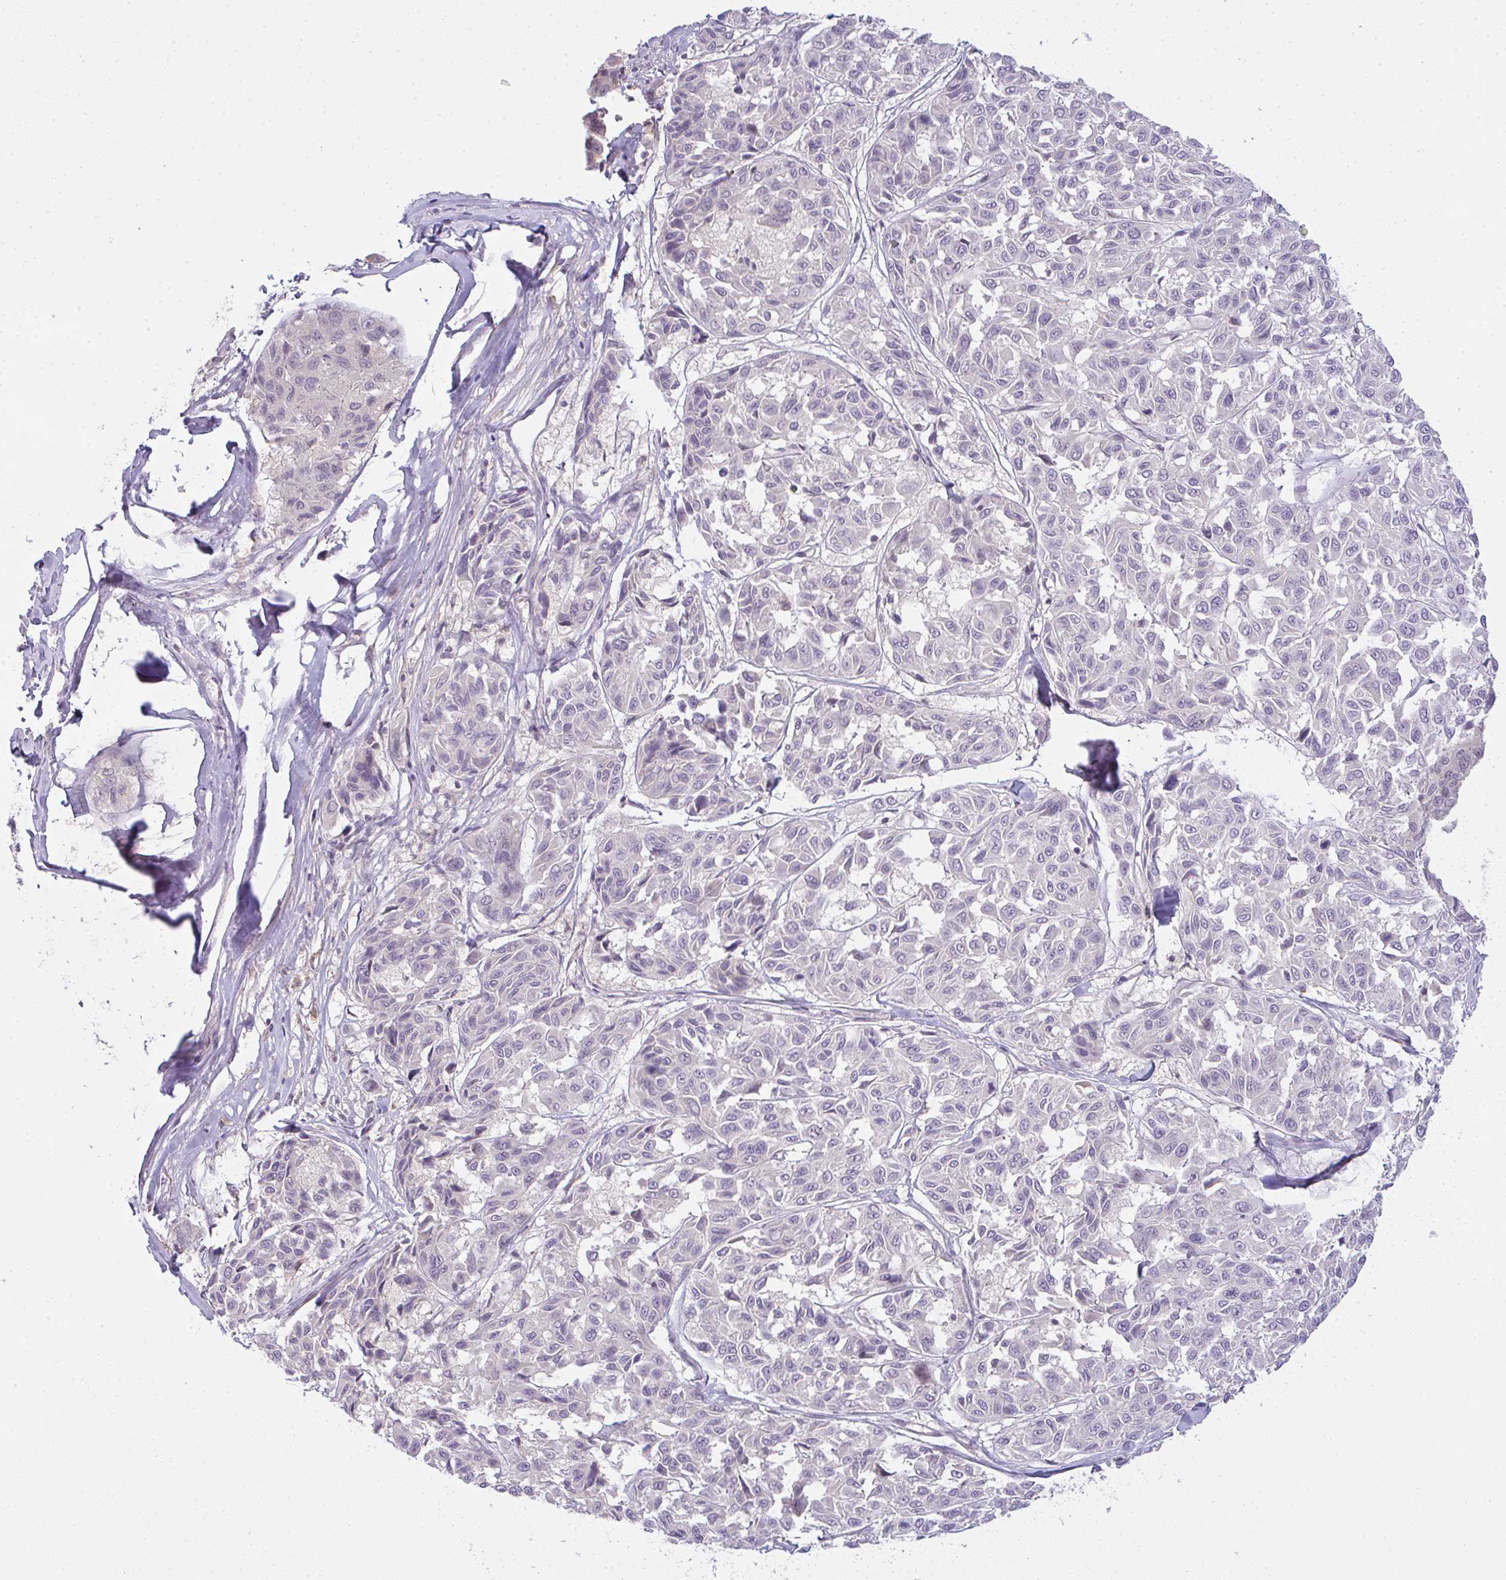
{"staining": {"intensity": "negative", "quantity": "none", "location": "none"}, "tissue": "melanoma", "cell_type": "Tumor cells", "image_type": "cancer", "snomed": [{"axis": "morphology", "description": "Malignant melanoma, NOS"}, {"axis": "topography", "description": "Skin"}], "caption": "High magnification brightfield microscopy of melanoma stained with DAB (brown) and counterstained with hematoxylin (blue): tumor cells show no significant expression.", "gene": "CSE1L", "patient": {"sex": "female", "age": 66}}